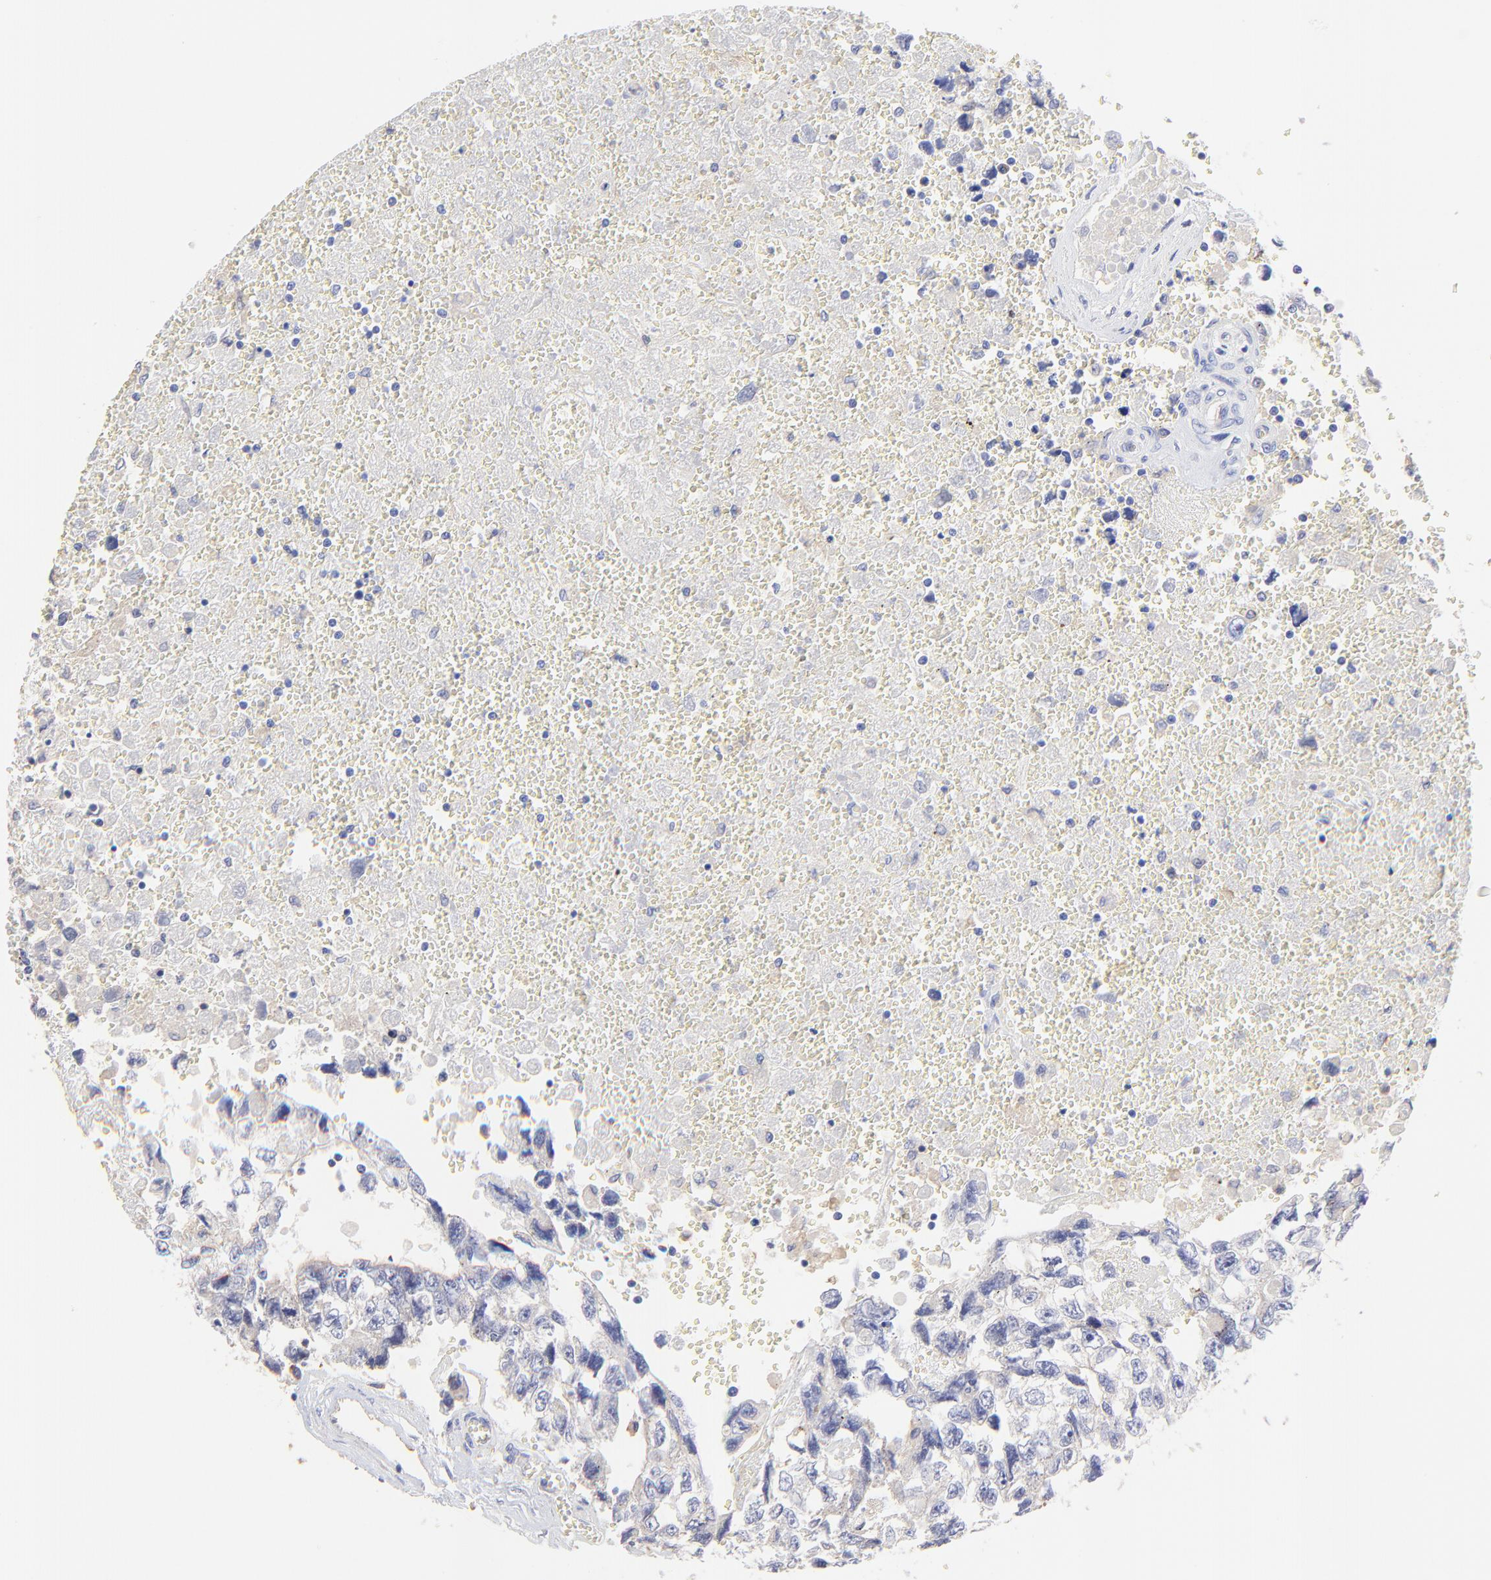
{"staining": {"intensity": "weak", "quantity": "<25%", "location": "cytoplasmic/membranous"}, "tissue": "testis cancer", "cell_type": "Tumor cells", "image_type": "cancer", "snomed": [{"axis": "morphology", "description": "Carcinoma, Embryonal, NOS"}, {"axis": "topography", "description": "Testis"}], "caption": "Photomicrograph shows no protein expression in tumor cells of testis cancer (embryonal carcinoma) tissue.", "gene": "LHFPL1", "patient": {"sex": "male", "age": 31}}